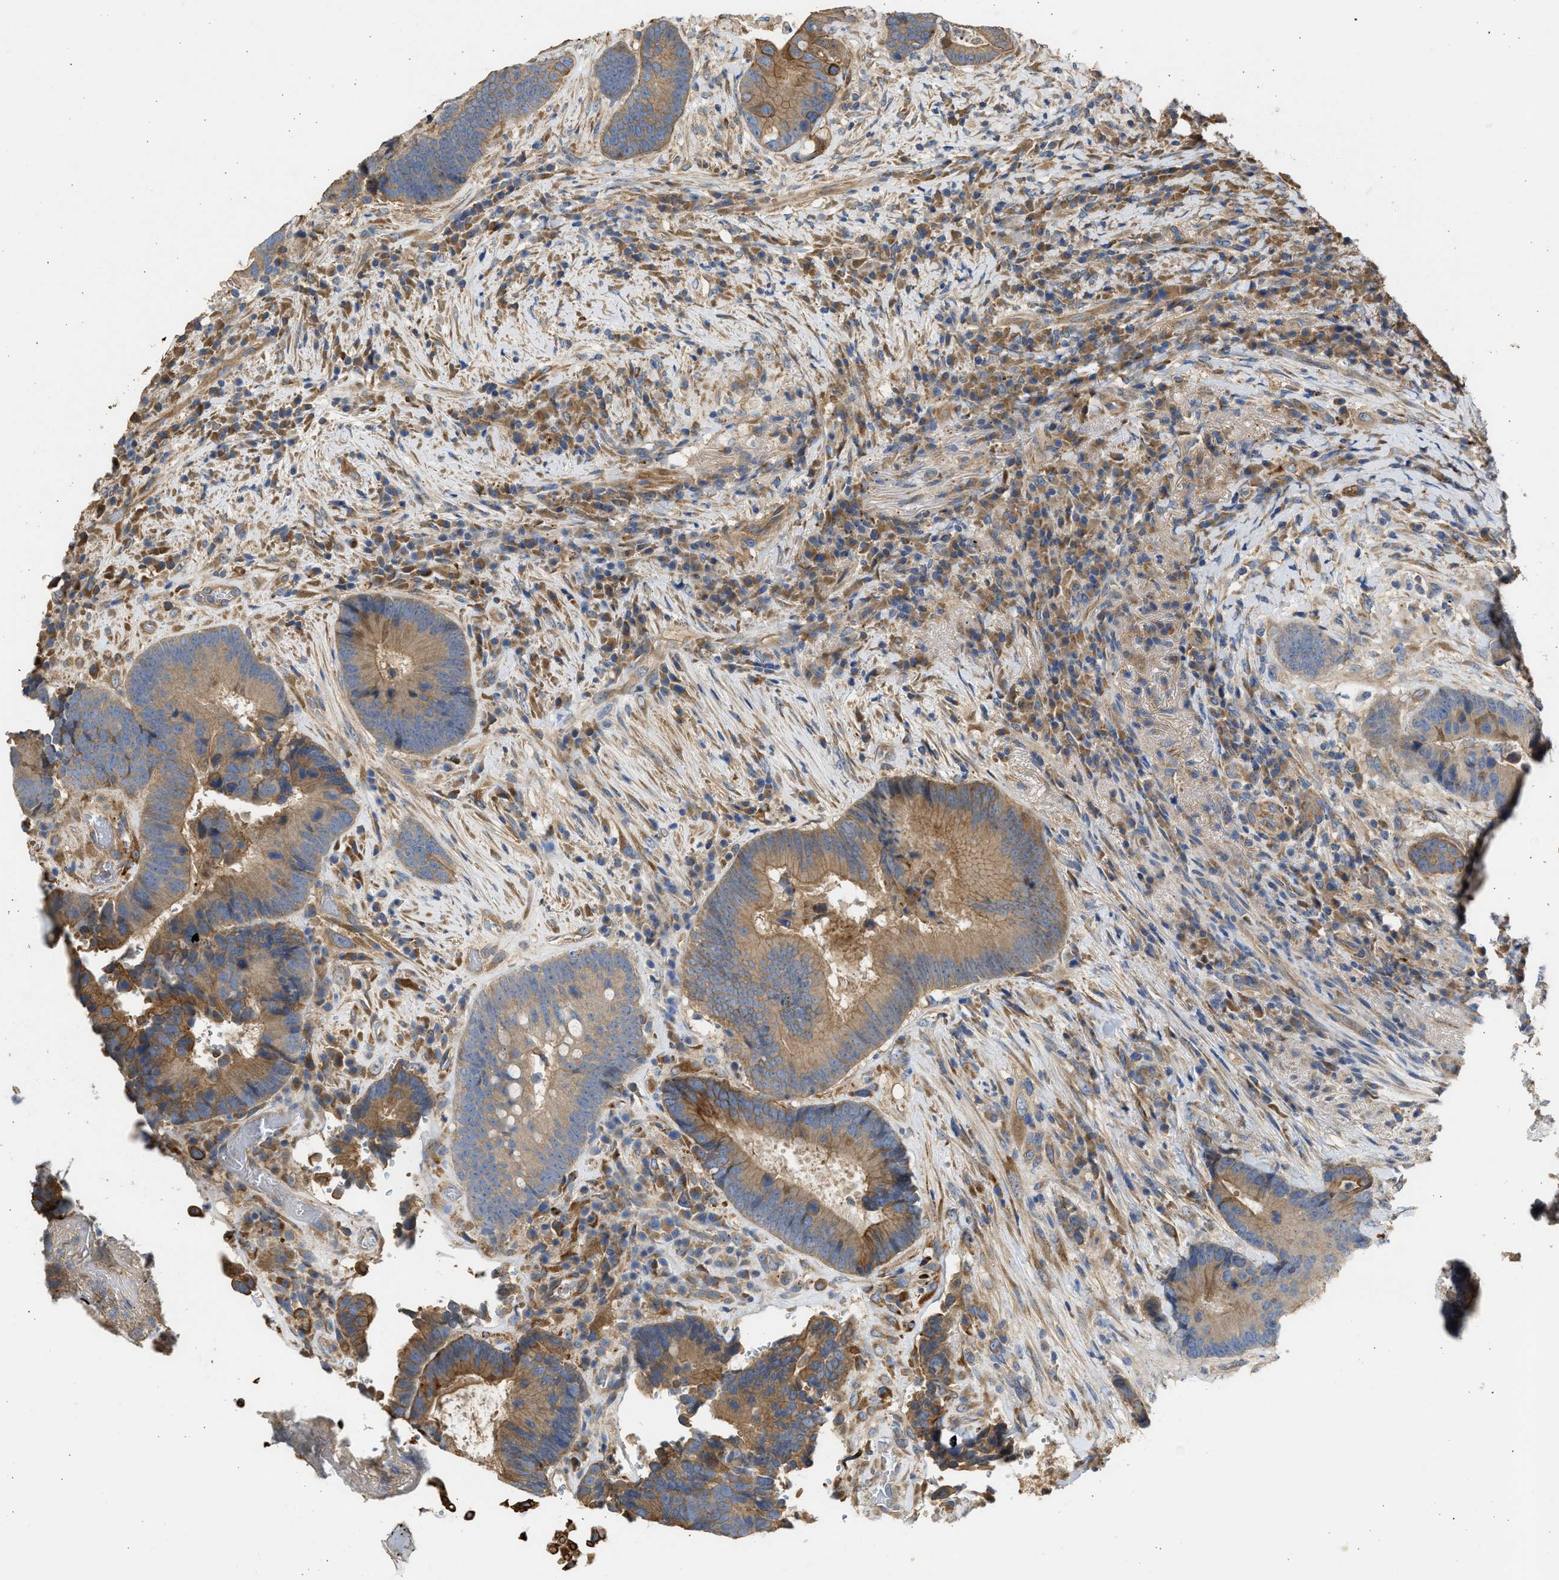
{"staining": {"intensity": "moderate", "quantity": ">75%", "location": "cytoplasmic/membranous"}, "tissue": "colorectal cancer", "cell_type": "Tumor cells", "image_type": "cancer", "snomed": [{"axis": "morphology", "description": "Adenocarcinoma, NOS"}, {"axis": "topography", "description": "Rectum"}], "caption": "Adenocarcinoma (colorectal) tissue shows moderate cytoplasmic/membranous expression in approximately >75% of tumor cells, visualized by immunohistochemistry.", "gene": "CSRNP2", "patient": {"sex": "female", "age": 89}}